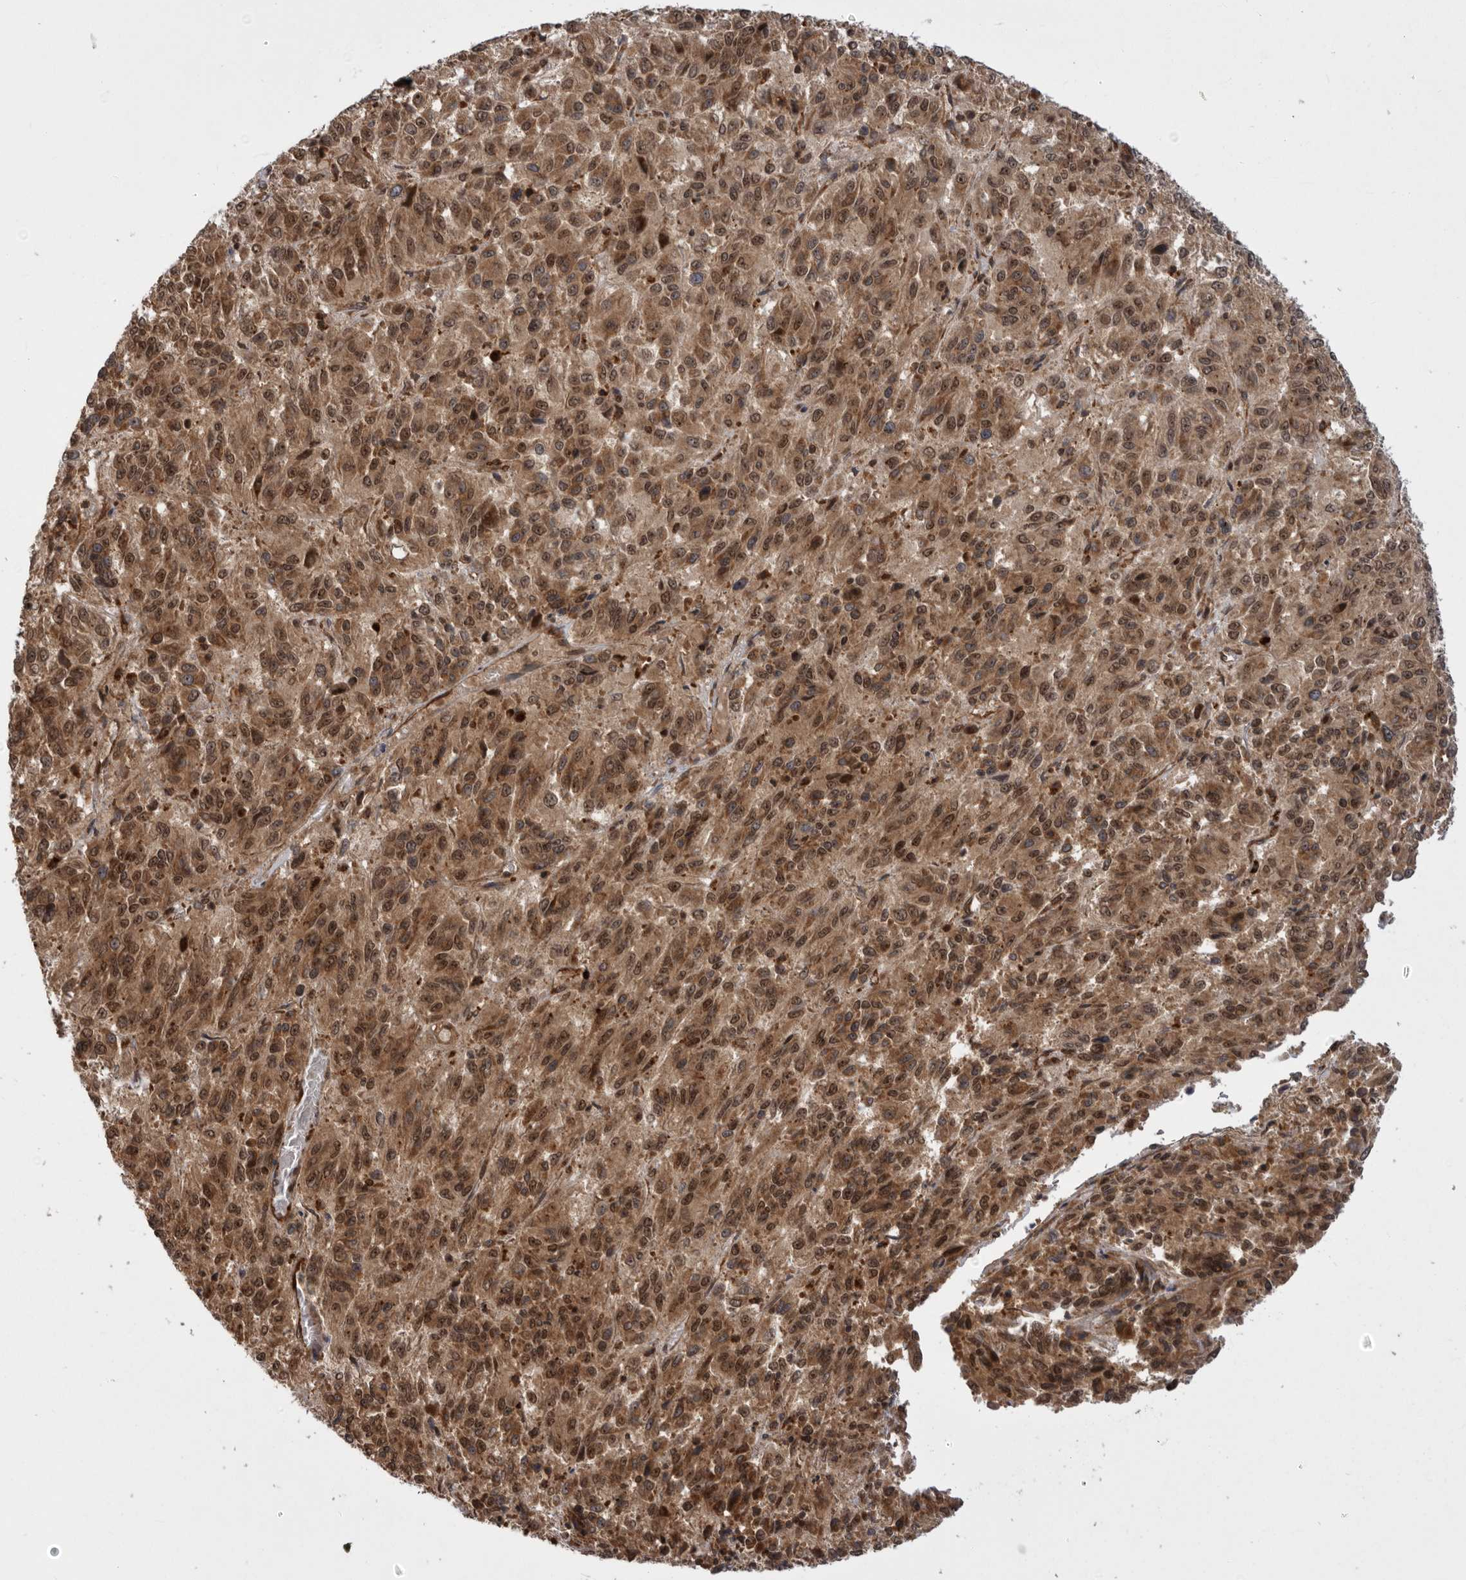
{"staining": {"intensity": "moderate", "quantity": ">75%", "location": "cytoplasmic/membranous,nuclear"}, "tissue": "melanoma", "cell_type": "Tumor cells", "image_type": "cancer", "snomed": [{"axis": "morphology", "description": "Malignant melanoma, Metastatic site"}, {"axis": "topography", "description": "Lung"}], "caption": "Immunohistochemistry (IHC) staining of melanoma, which exhibits medium levels of moderate cytoplasmic/membranous and nuclear staining in about >75% of tumor cells indicating moderate cytoplasmic/membranous and nuclear protein staining. The staining was performed using DAB (3,3'-diaminobenzidine) (brown) for protein detection and nuclei were counterstained in hematoxylin (blue).", "gene": "DHDDS", "patient": {"sex": "male", "age": 64}}